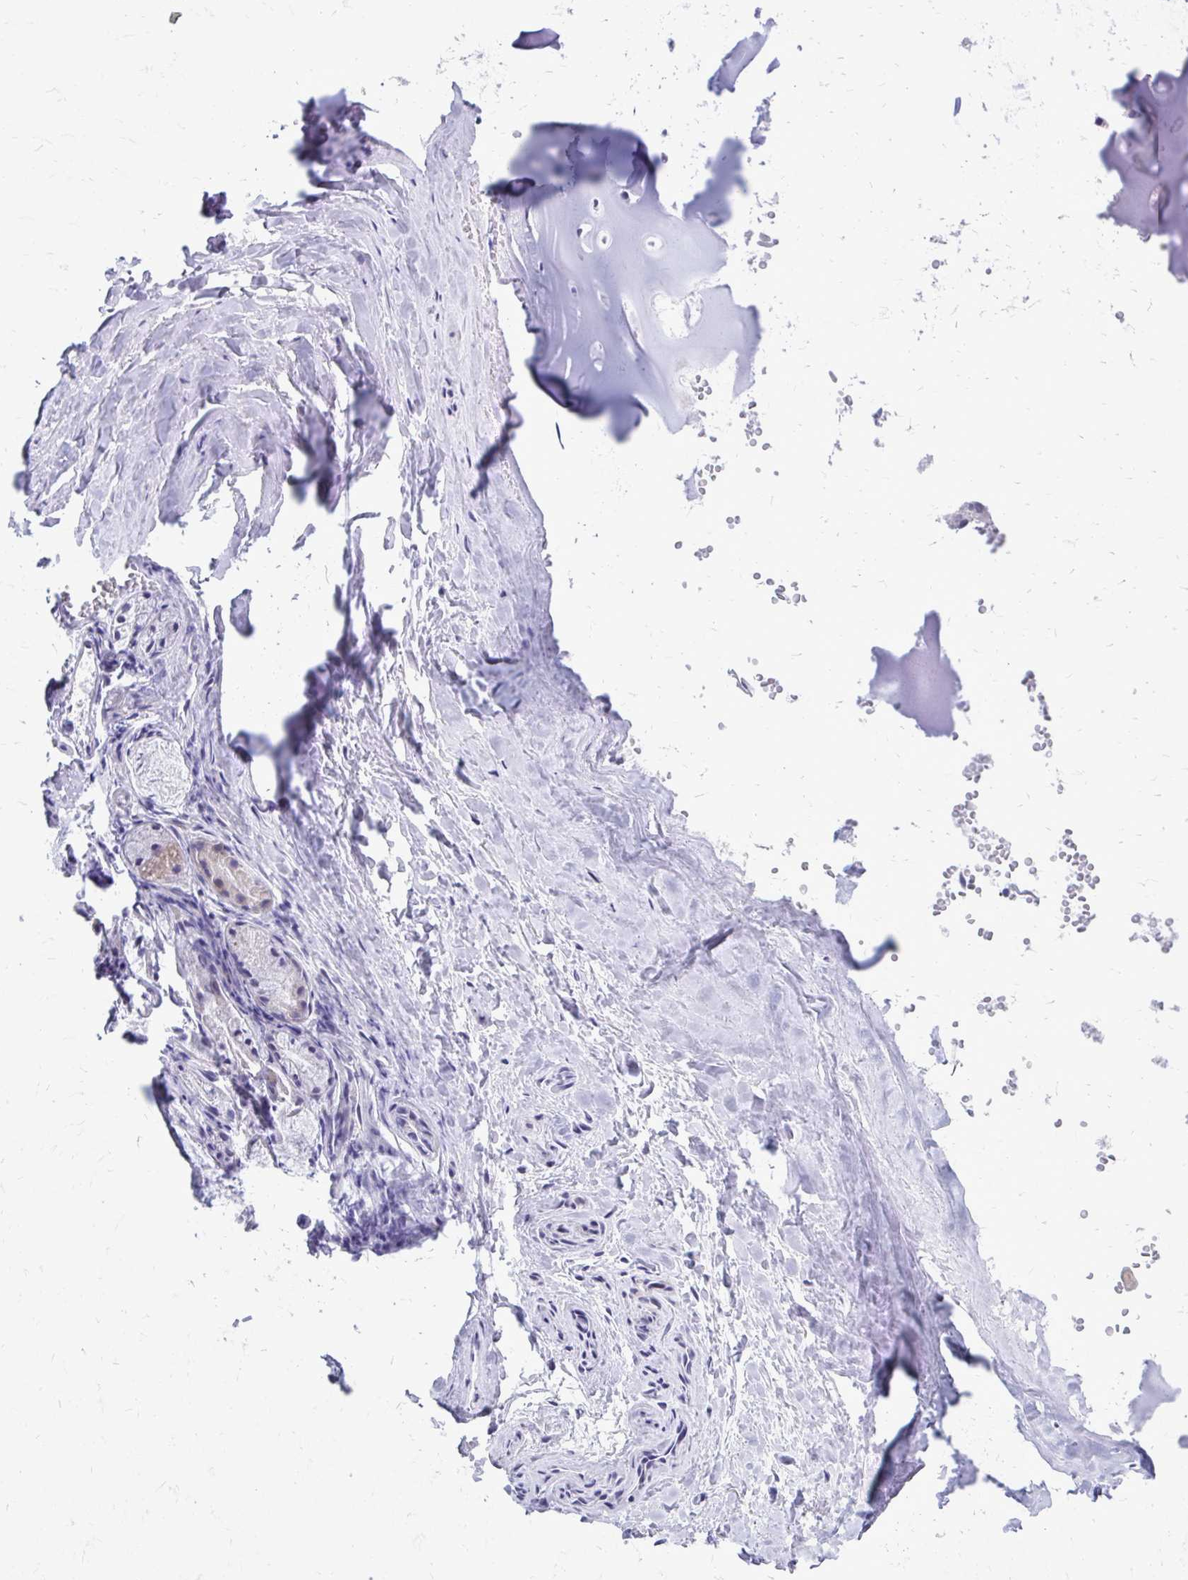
{"staining": {"intensity": "negative", "quantity": "none", "location": "none"}, "tissue": "adipose tissue", "cell_type": "Adipocytes", "image_type": "normal", "snomed": [{"axis": "morphology", "description": "Normal tissue, NOS"}, {"axis": "topography", "description": "Cartilage tissue"}, {"axis": "topography", "description": "Nasopharynx"}, {"axis": "topography", "description": "Thyroid gland"}], "caption": "High power microscopy histopathology image of an immunohistochemistry (IHC) image of normal adipose tissue, revealing no significant positivity in adipocytes.", "gene": "LCN15", "patient": {"sex": "male", "age": 63}}